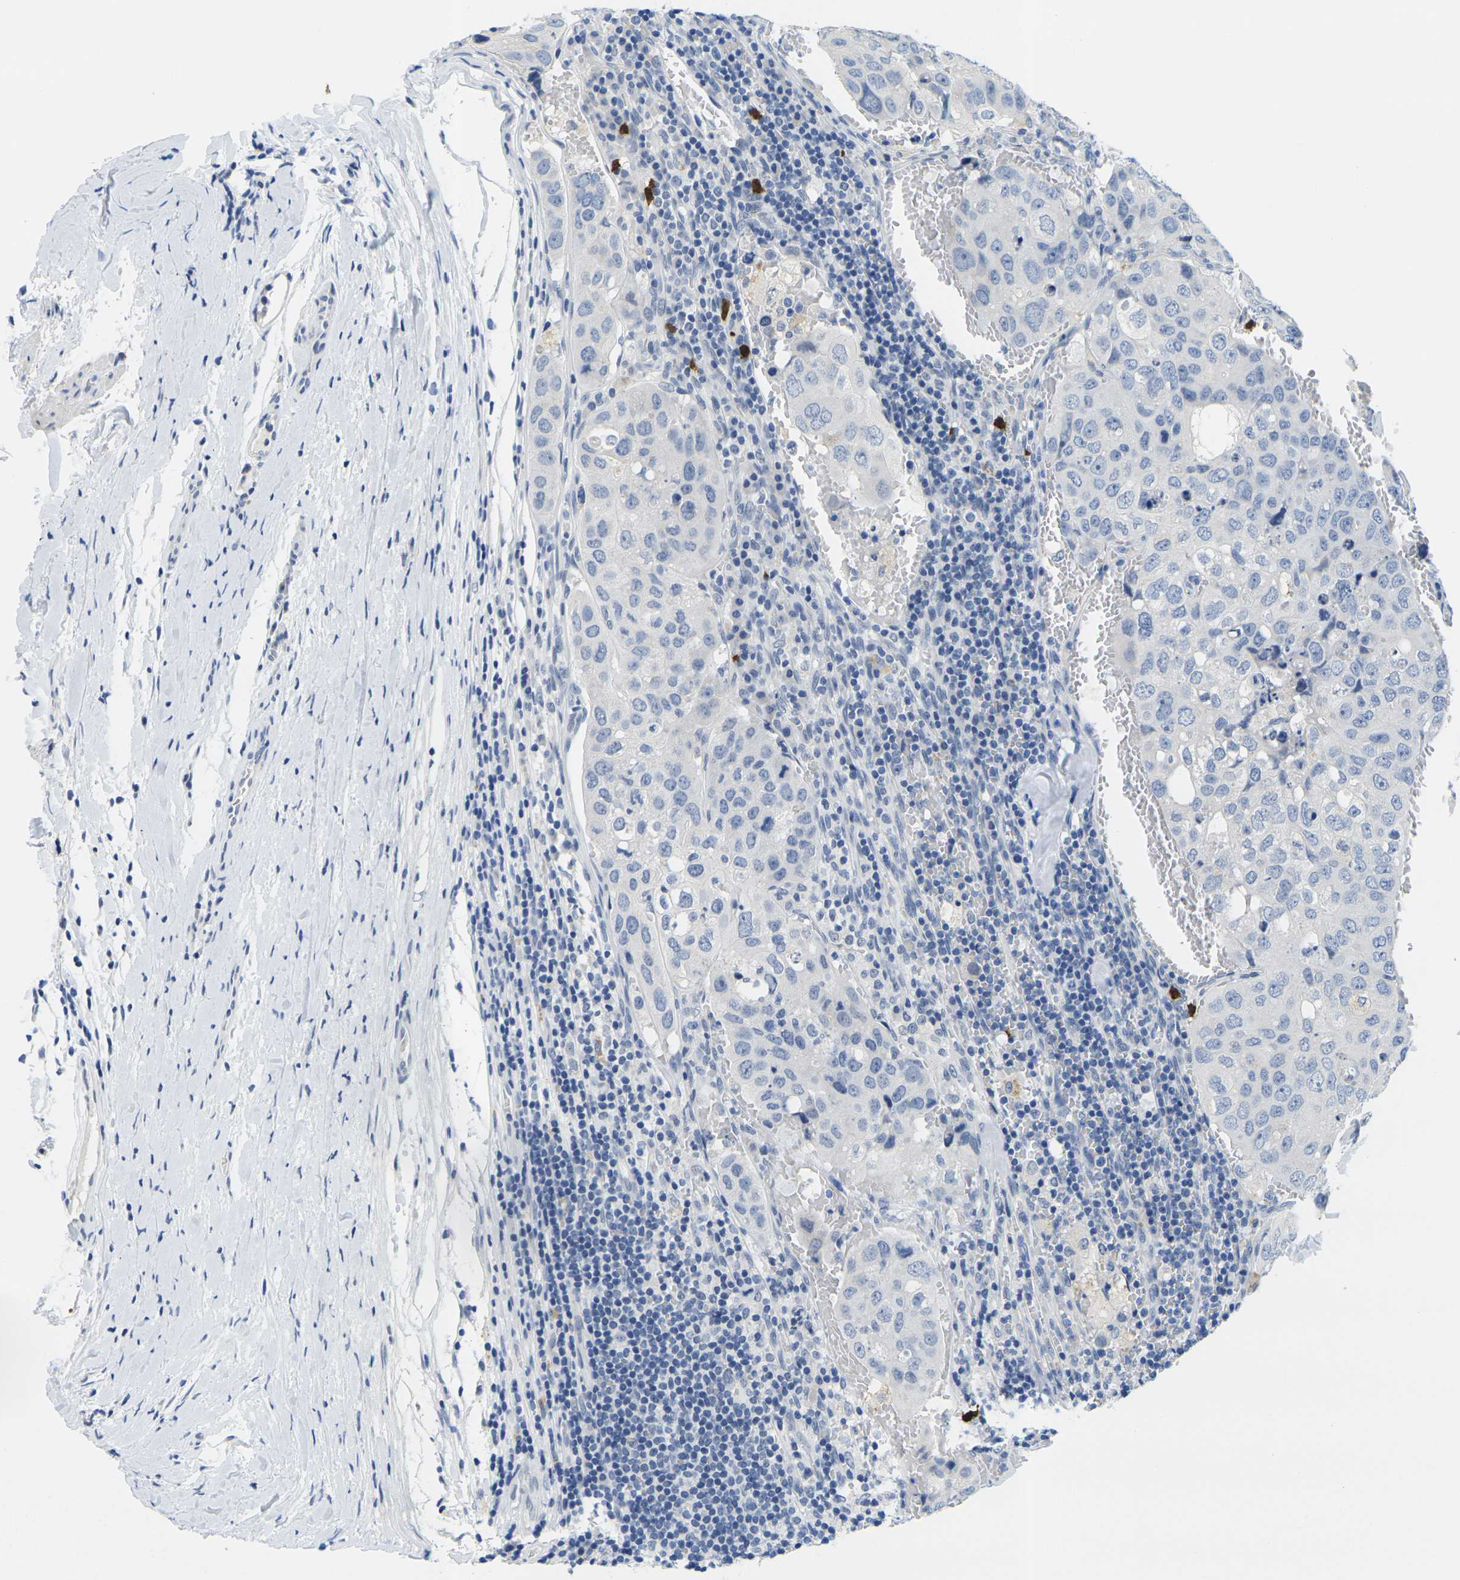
{"staining": {"intensity": "negative", "quantity": "none", "location": "none"}, "tissue": "urothelial cancer", "cell_type": "Tumor cells", "image_type": "cancer", "snomed": [{"axis": "morphology", "description": "Urothelial carcinoma, High grade"}, {"axis": "topography", "description": "Lymph node"}, {"axis": "topography", "description": "Urinary bladder"}], "caption": "An image of urothelial cancer stained for a protein reveals no brown staining in tumor cells.", "gene": "GPR15", "patient": {"sex": "male", "age": 51}}